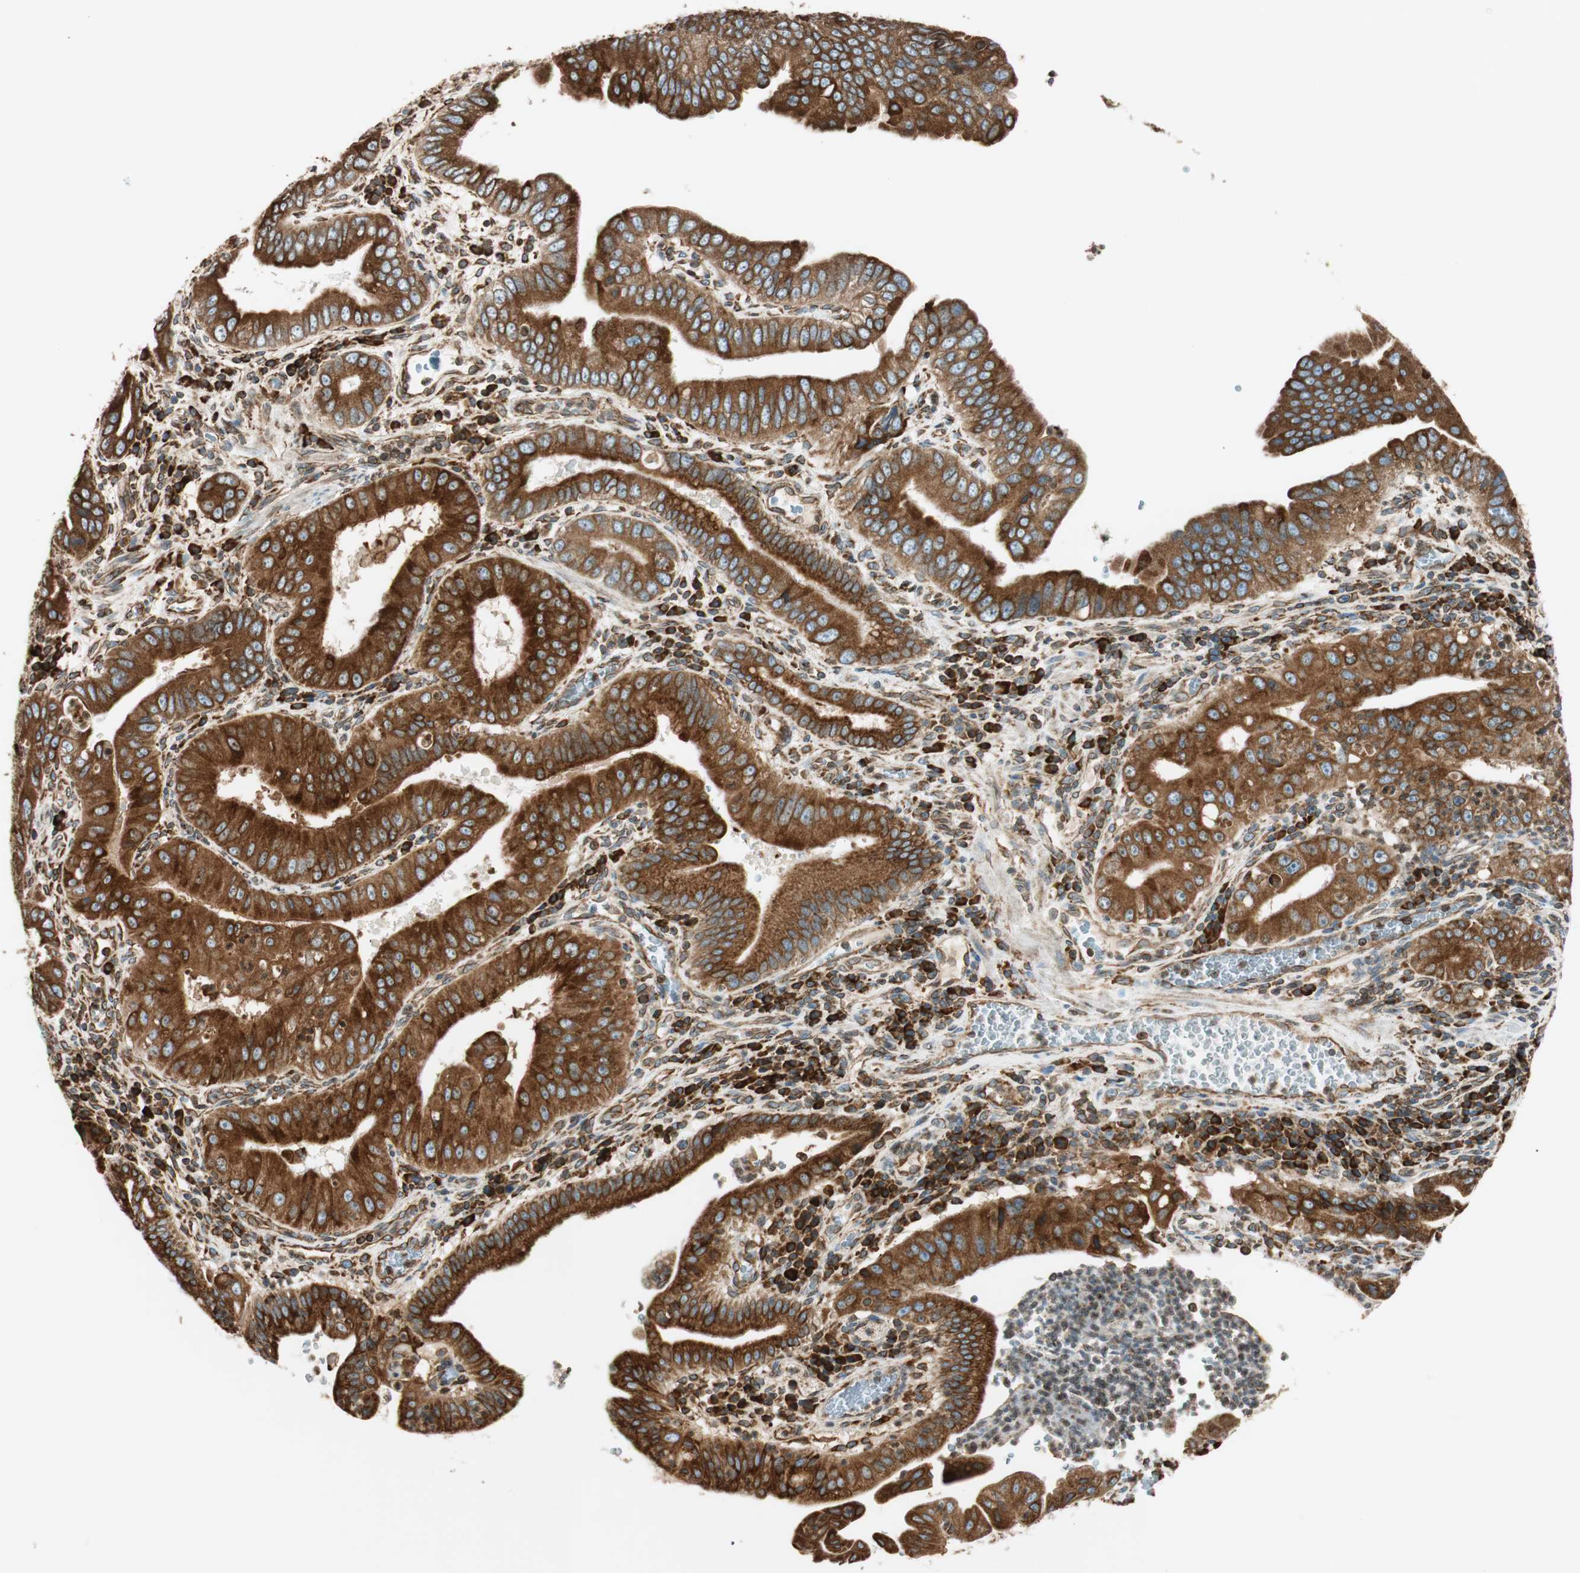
{"staining": {"intensity": "strong", "quantity": ">75%", "location": "cytoplasmic/membranous"}, "tissue": "pancreatic cancer", "cell_type": "Tumor cells", "image_type": "cancer", "snomed": [{"axis": "morphology", "description": "Normal tissue, NOS"}, {"axis": "topography", "description": "Lymph node"}], "caption": "Protein expression analysis of human pancreatic cancer reveals strong cytoplasmic/membranous expression in about >75% of tumor cells.", "gene": "PRKCSH", "patient": {"sex": "male", "age": 50}}